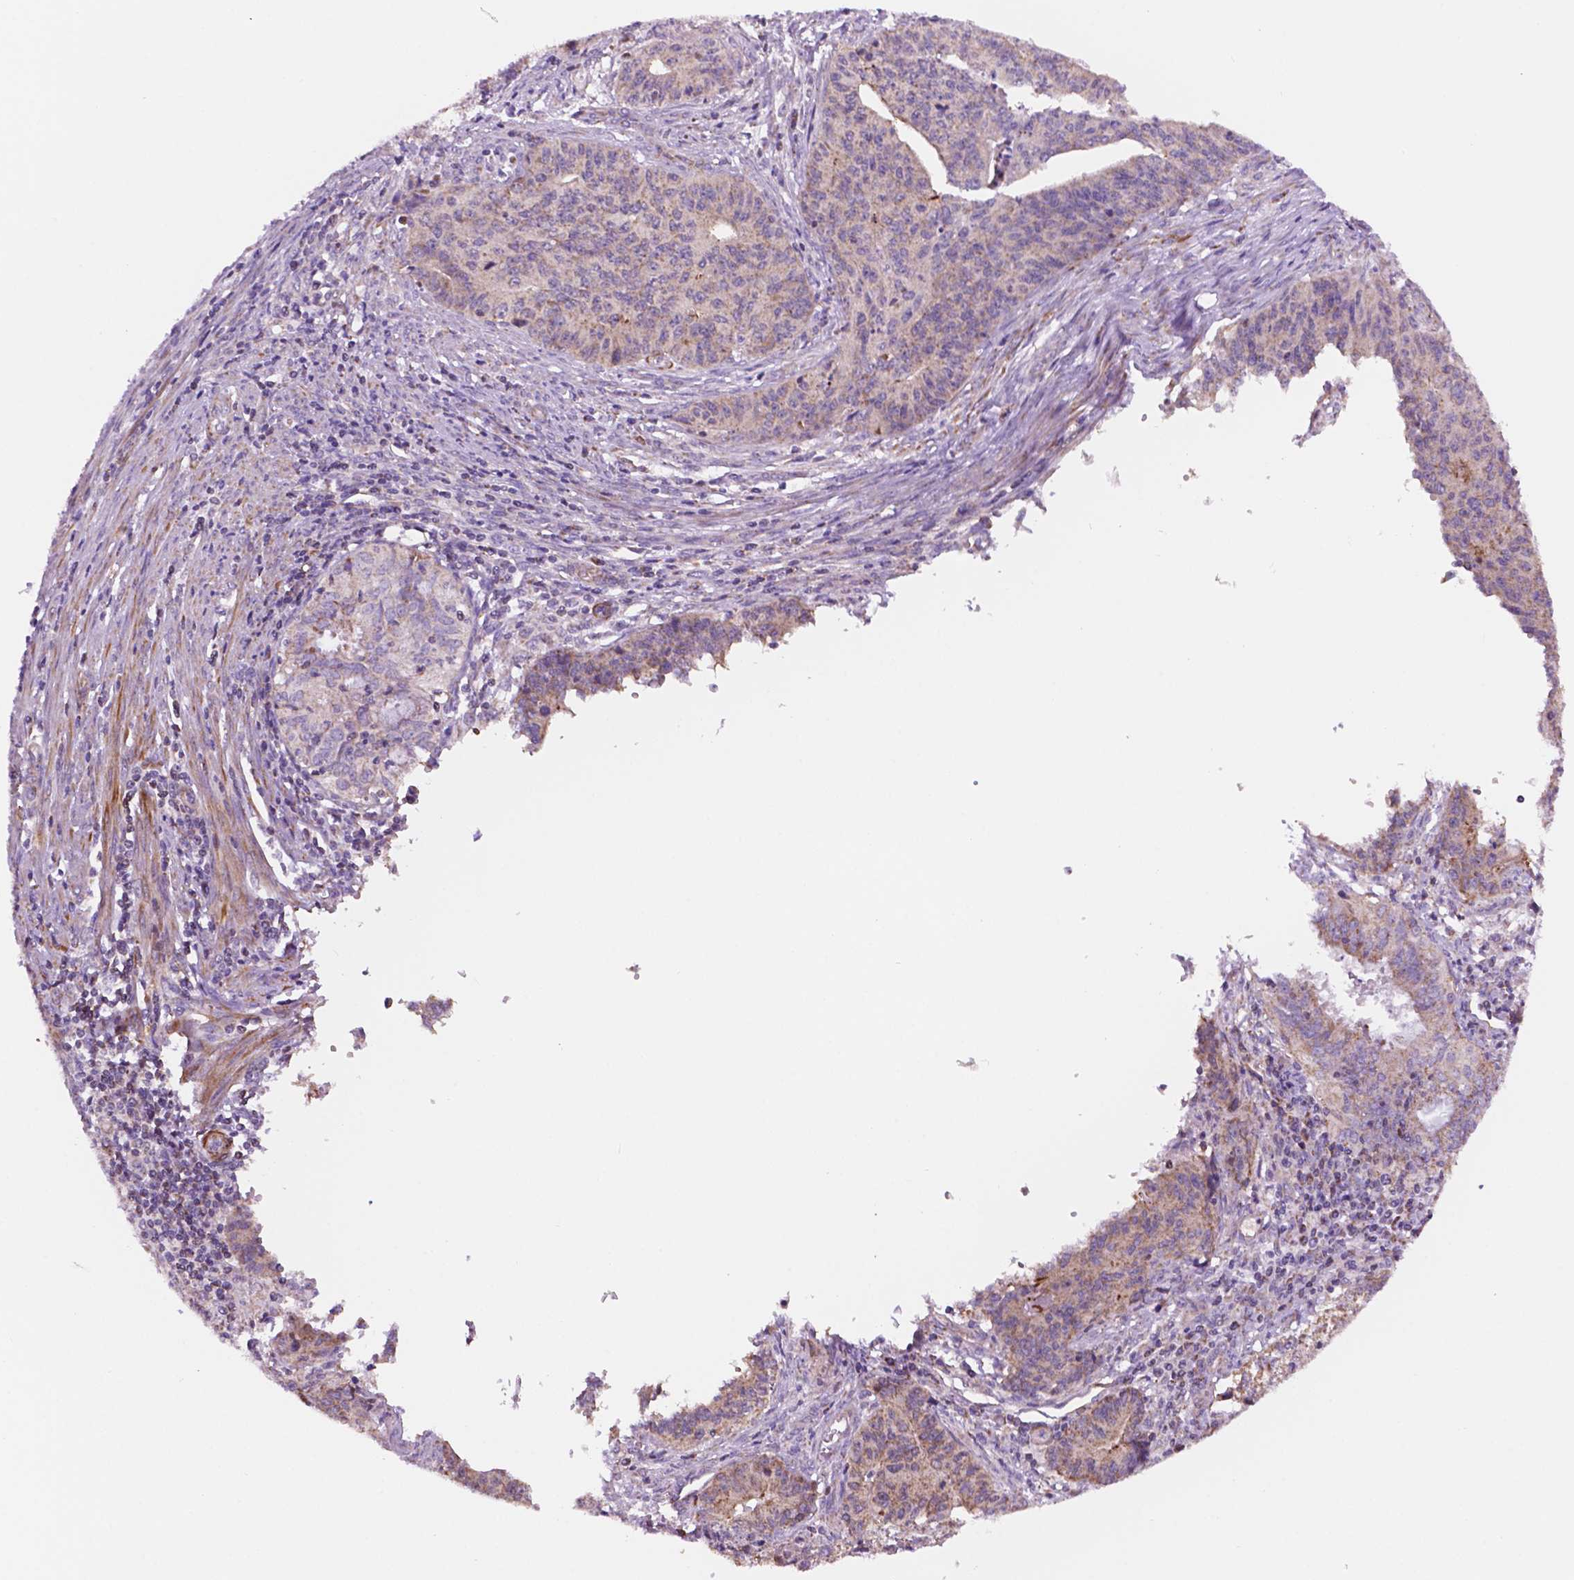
{"staining": {"intensity": "weak", "quantity": ">75%", "location": "cytoplasmic/membranous"}, "tissue": "endometrial cancer", "cell_type": "Tumor cells", "image_type": "cancer", "snomed": [{"axis": "morphology", "description": "Adenocarcinoma, NOS"}, {"axis": "topography", "description": "Endometrium"}], "caption": "Immunohistochemical staining of endometrial cancer (adenocarcinoma) demonstrates low levels of weak cytoplasmic/membranous protein staining in about >75% of tumor cells.", "gene": "GEMIN4", "patient": {"sex": "female", "age": 59}}